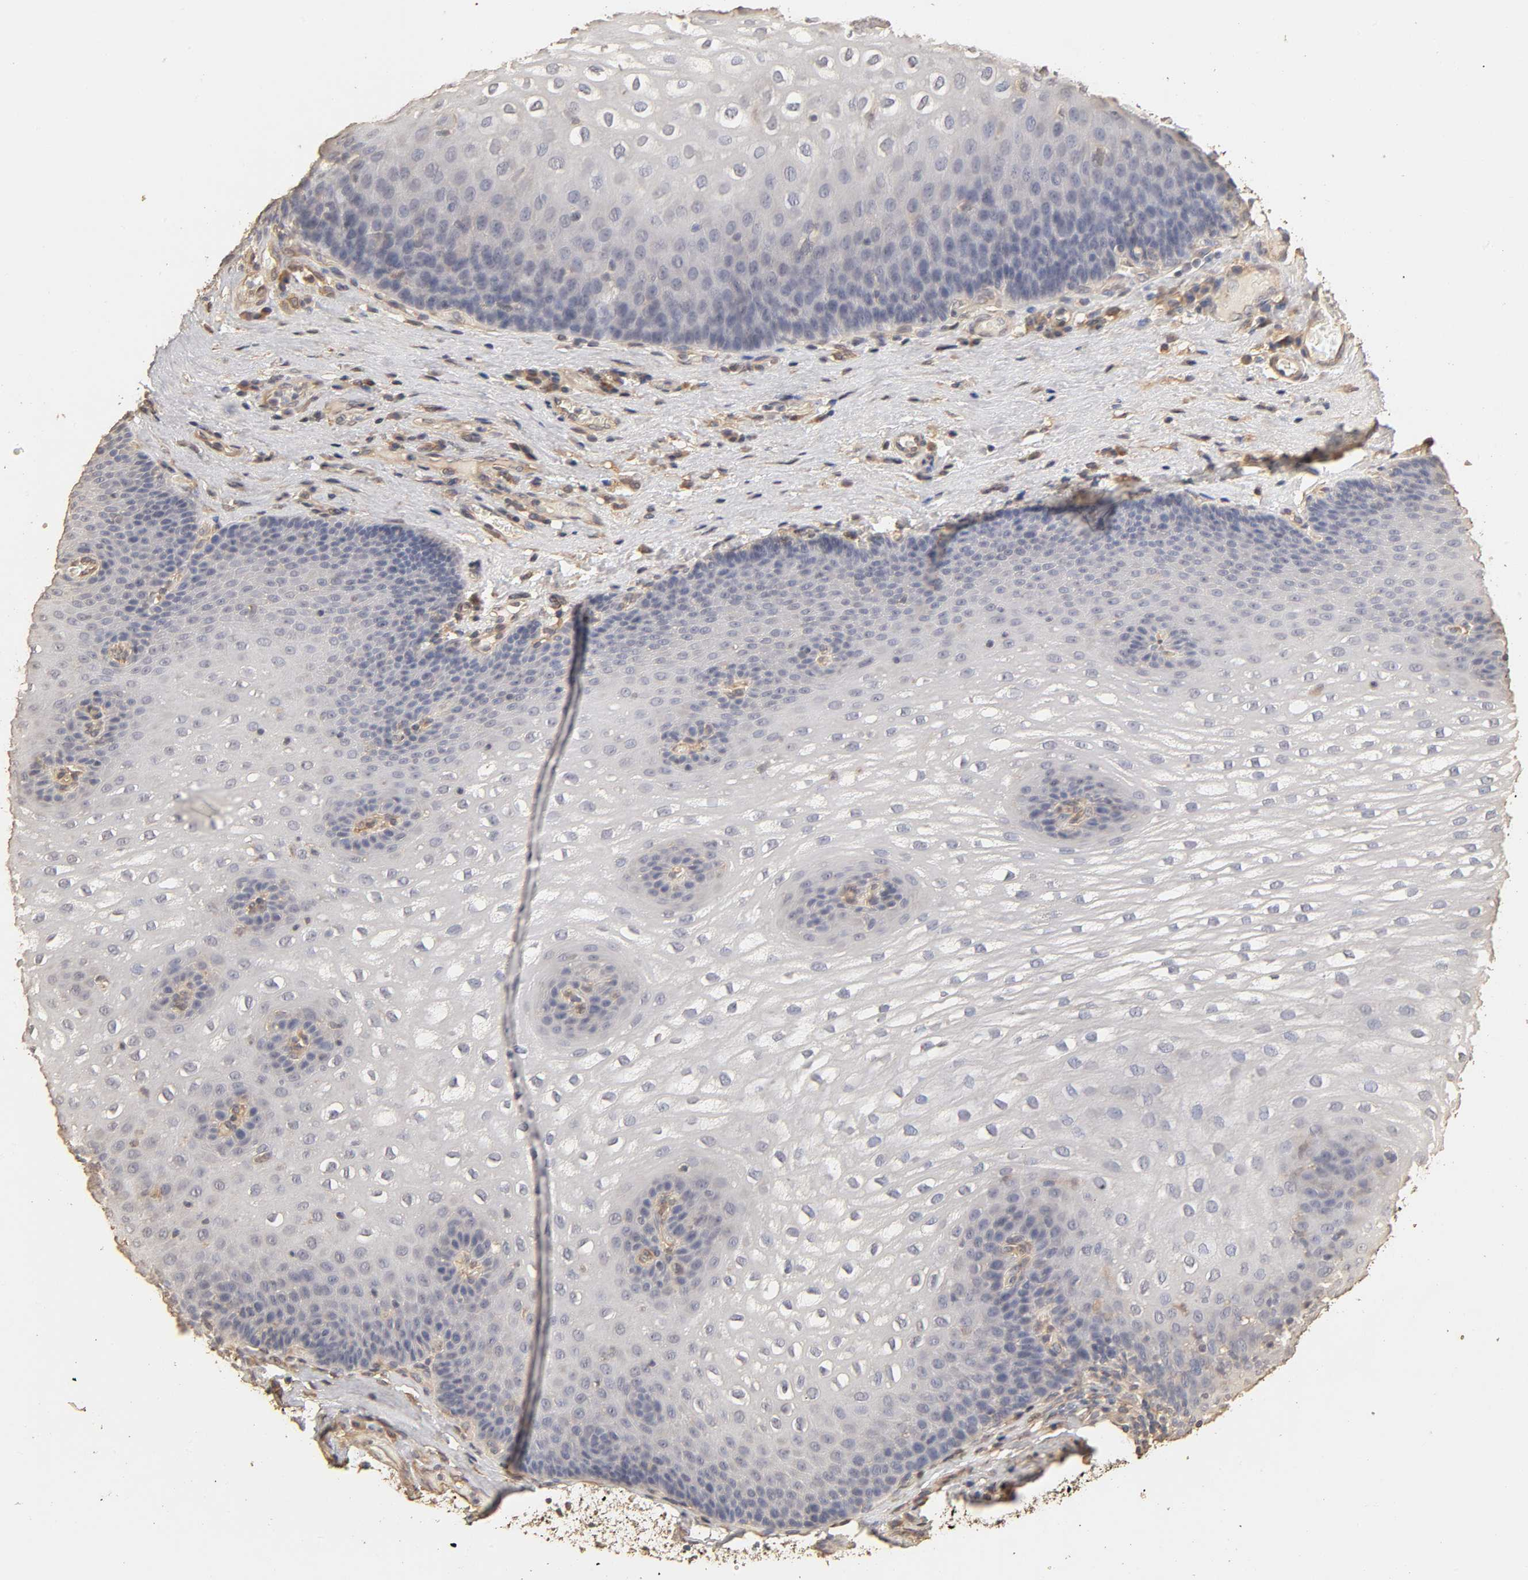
{"staining": {"intensity": "negative", "quantity": "none", "location": "none"}, "tissue": "esophagus", "cell_type": "Squamous epithelial cells", "image_type": "normal", "snomed": [{"axis": "morphology", "description": "Normal tissue, NOS"}, {"axis": "topography", "description": "Esophagus"}], "caption": "The photomicrograph displays no significant expression in squamous epithelial cells of esophagus. The staining was performed using DAB (3,3'-diaminobenzidine) to visualize the protein expression in brown, while the nuclei were stained in blue with hematoxylin (Magnification: 20x).", "gene": "VSIG4", "patient": {"sex": "male", "age": 48}}